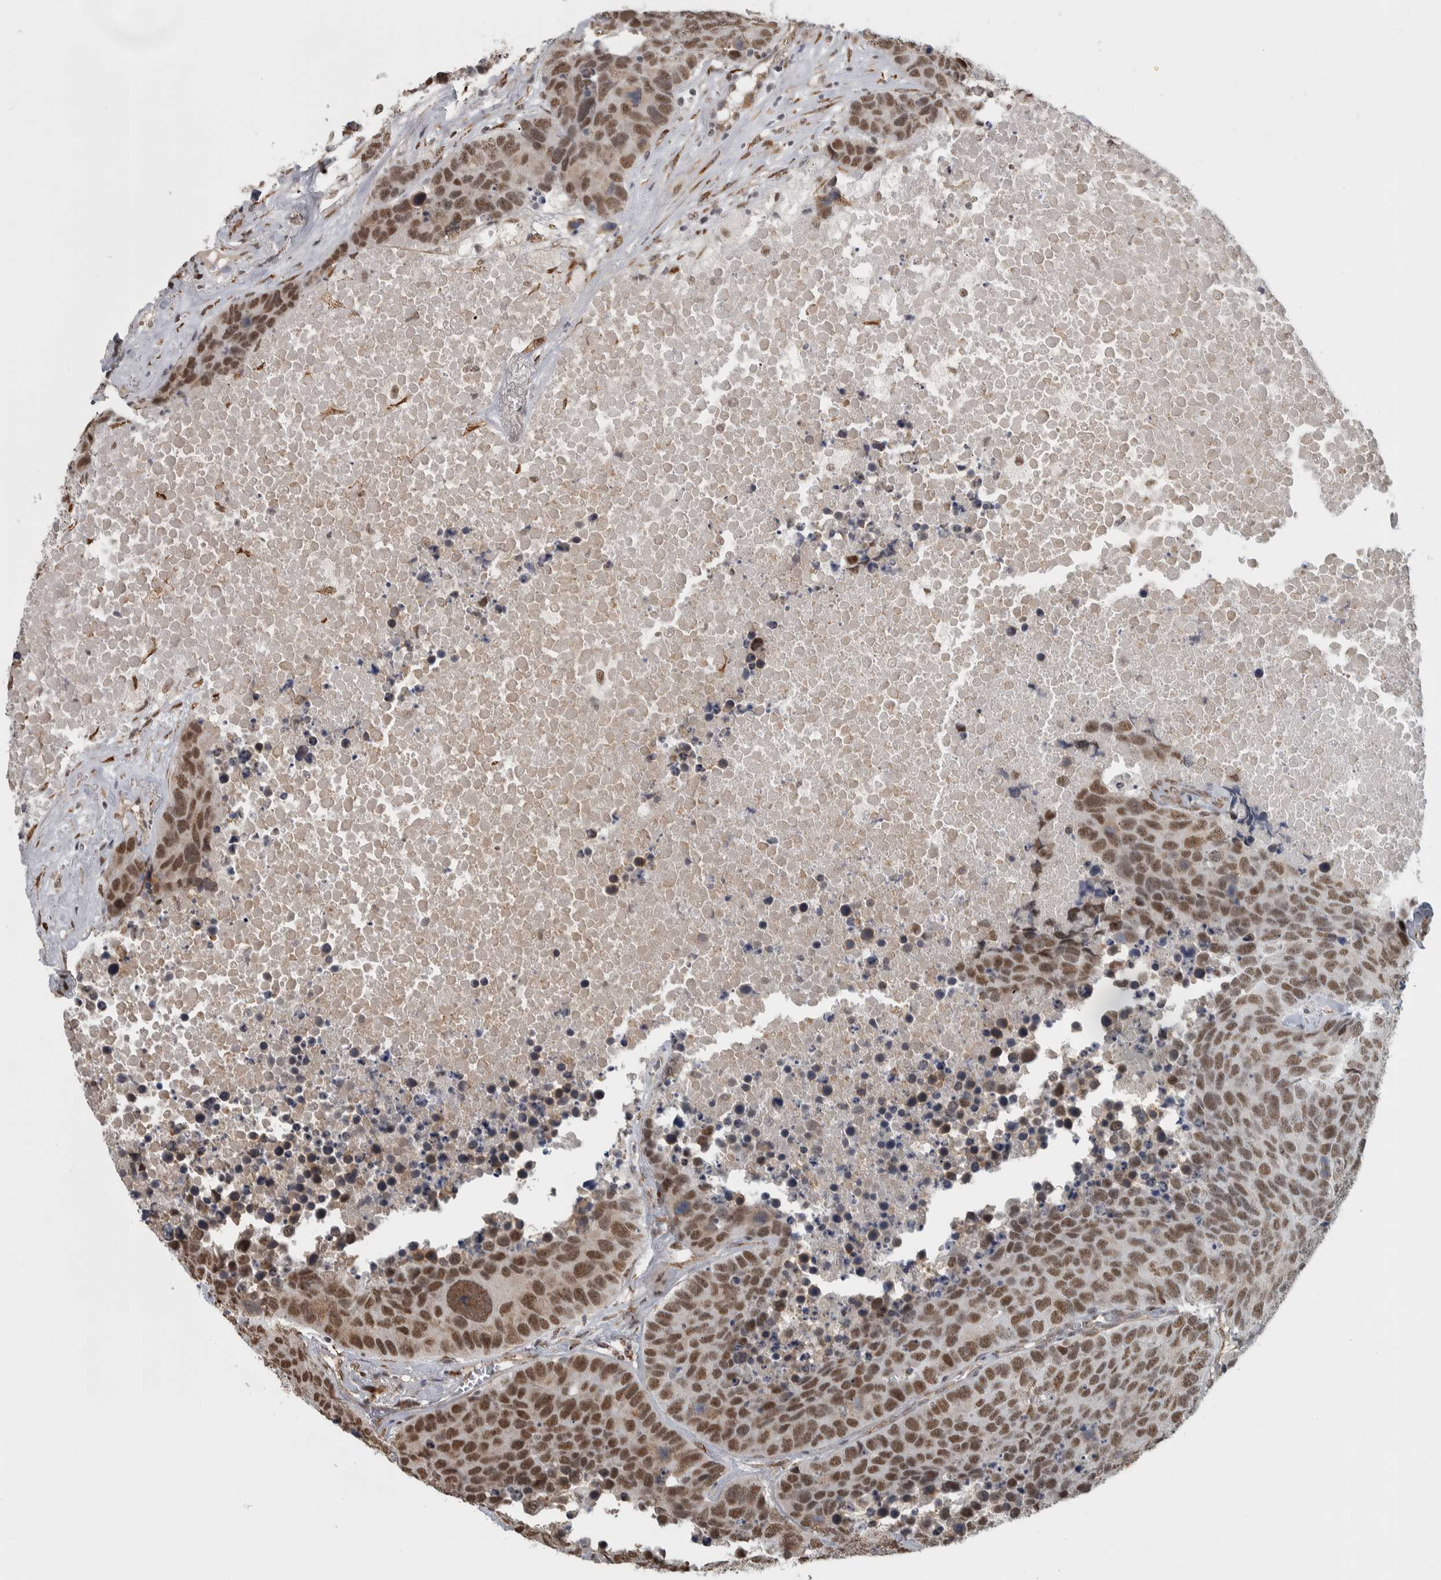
{"staining": {"intensity": "moderate", "quantity": ">75%", "location": "nuclear"}, "tissue": "carcinoid", "cell_type": "Tumor cells", "image_type": "cancer", "snomed": [{"axis": "morphology", "description": "Carcinoid, malignant, NOS"}, {"axis": "topography", "description": "Lung"}], "caption": "Immunohistochemical staining of carcinoid (malignant) demonstrates medium levels of moderate nuclear protein positivity in about >75% of tumor cells.", "gene": "DDX42", "patient": {"sex": "male", "age": 60}}